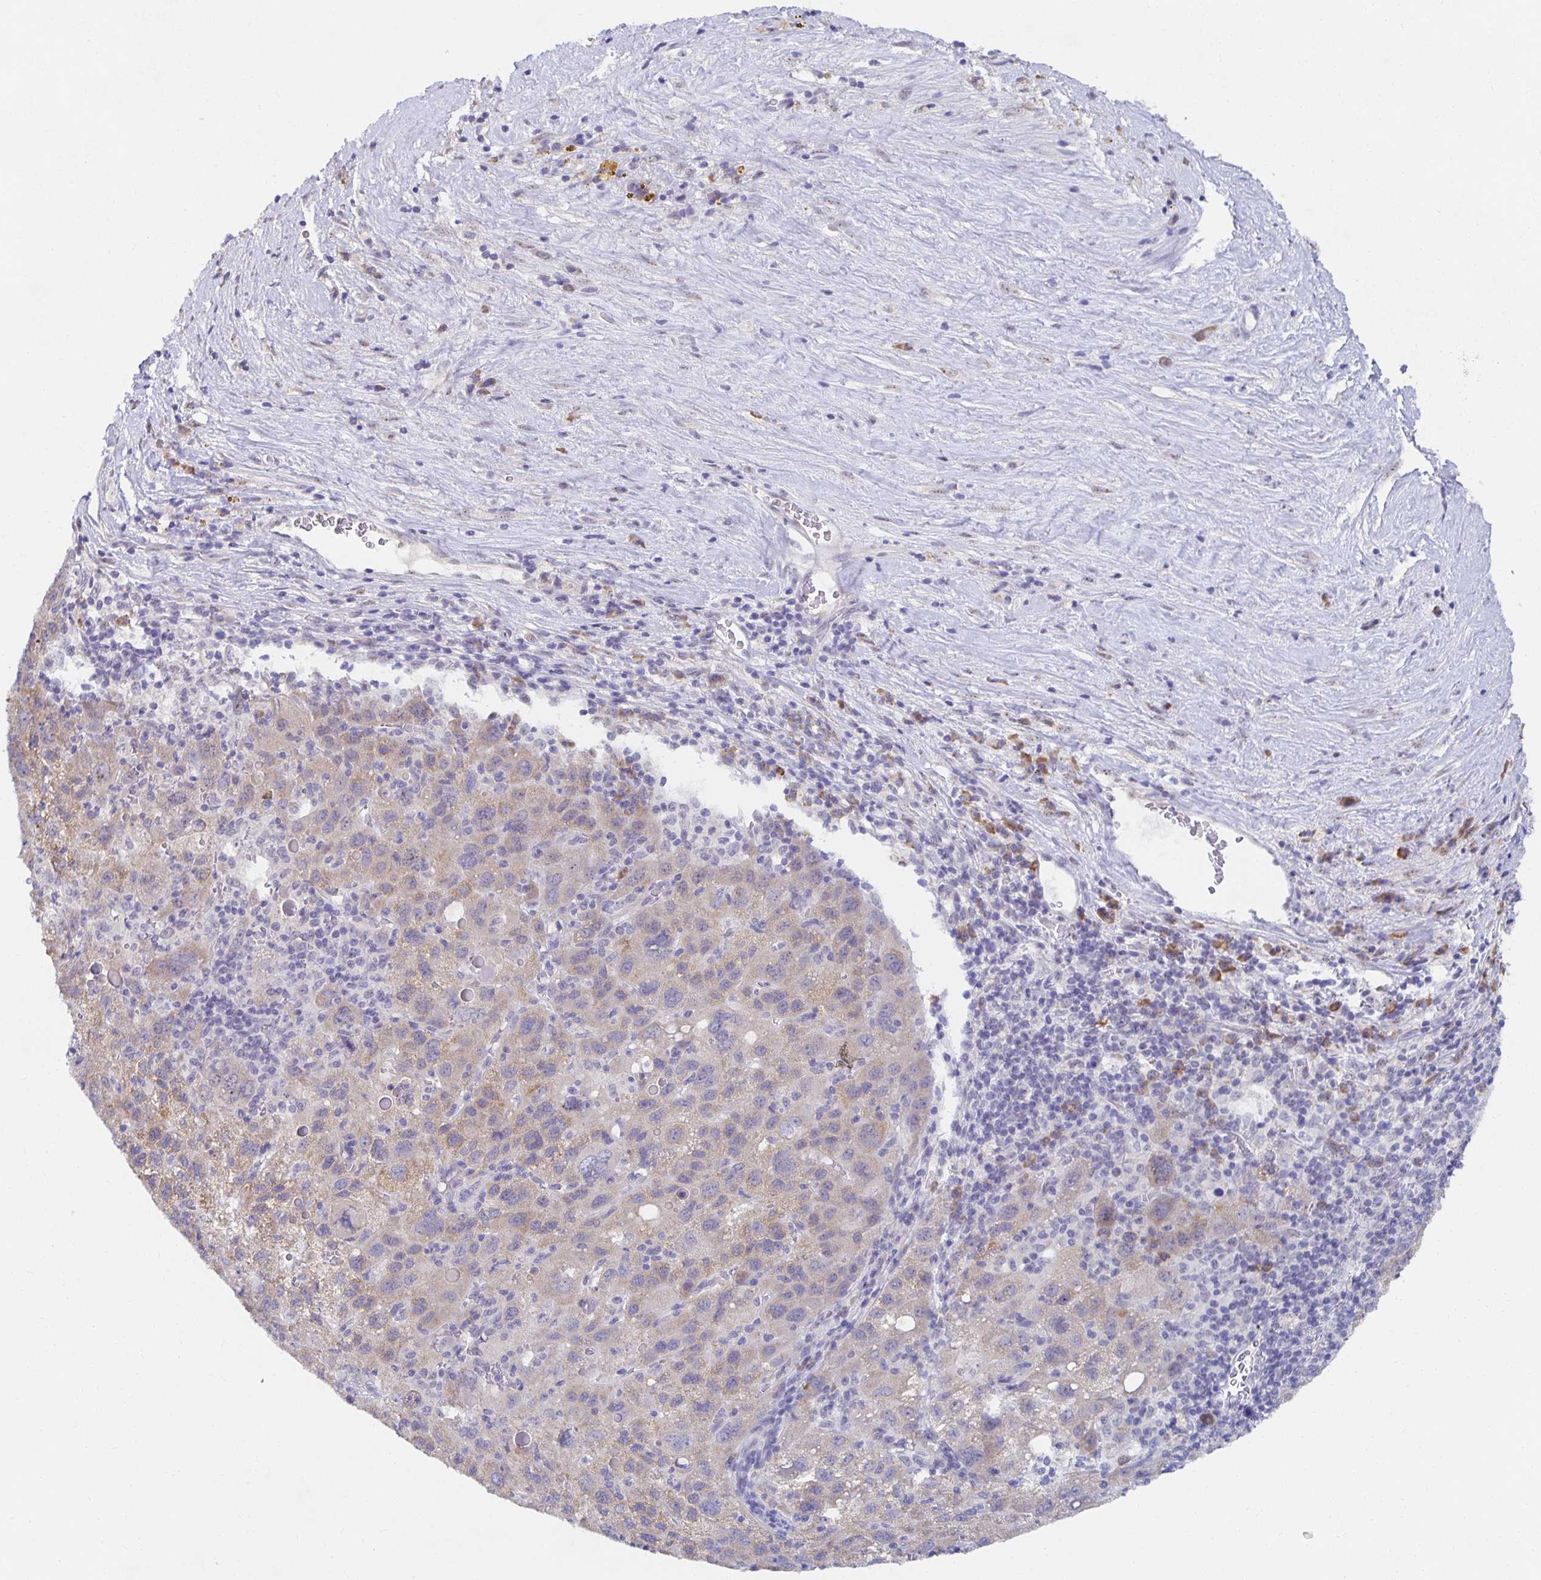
{"staining": {"intensity": "weak", "quantity": "<25%", "location": "cytoplasmic/membranous"}, "tissue": "liver cancer", "cell_type": "Tumor cells", "image_type": "cancer", "snomed": [{"axis": "morphology", "description": "Carcinoma, Hepatocellular, NOS"}, {"axis": "topography", "description": "Liver"}], "caption": "This is an immunohistochemistry (IHC) image of liver cancer (hepatocellular carcinoma). There is no positivity in tumor cells.", "gene": "BAD", "patient": {"sex": "female", "age": 77}}